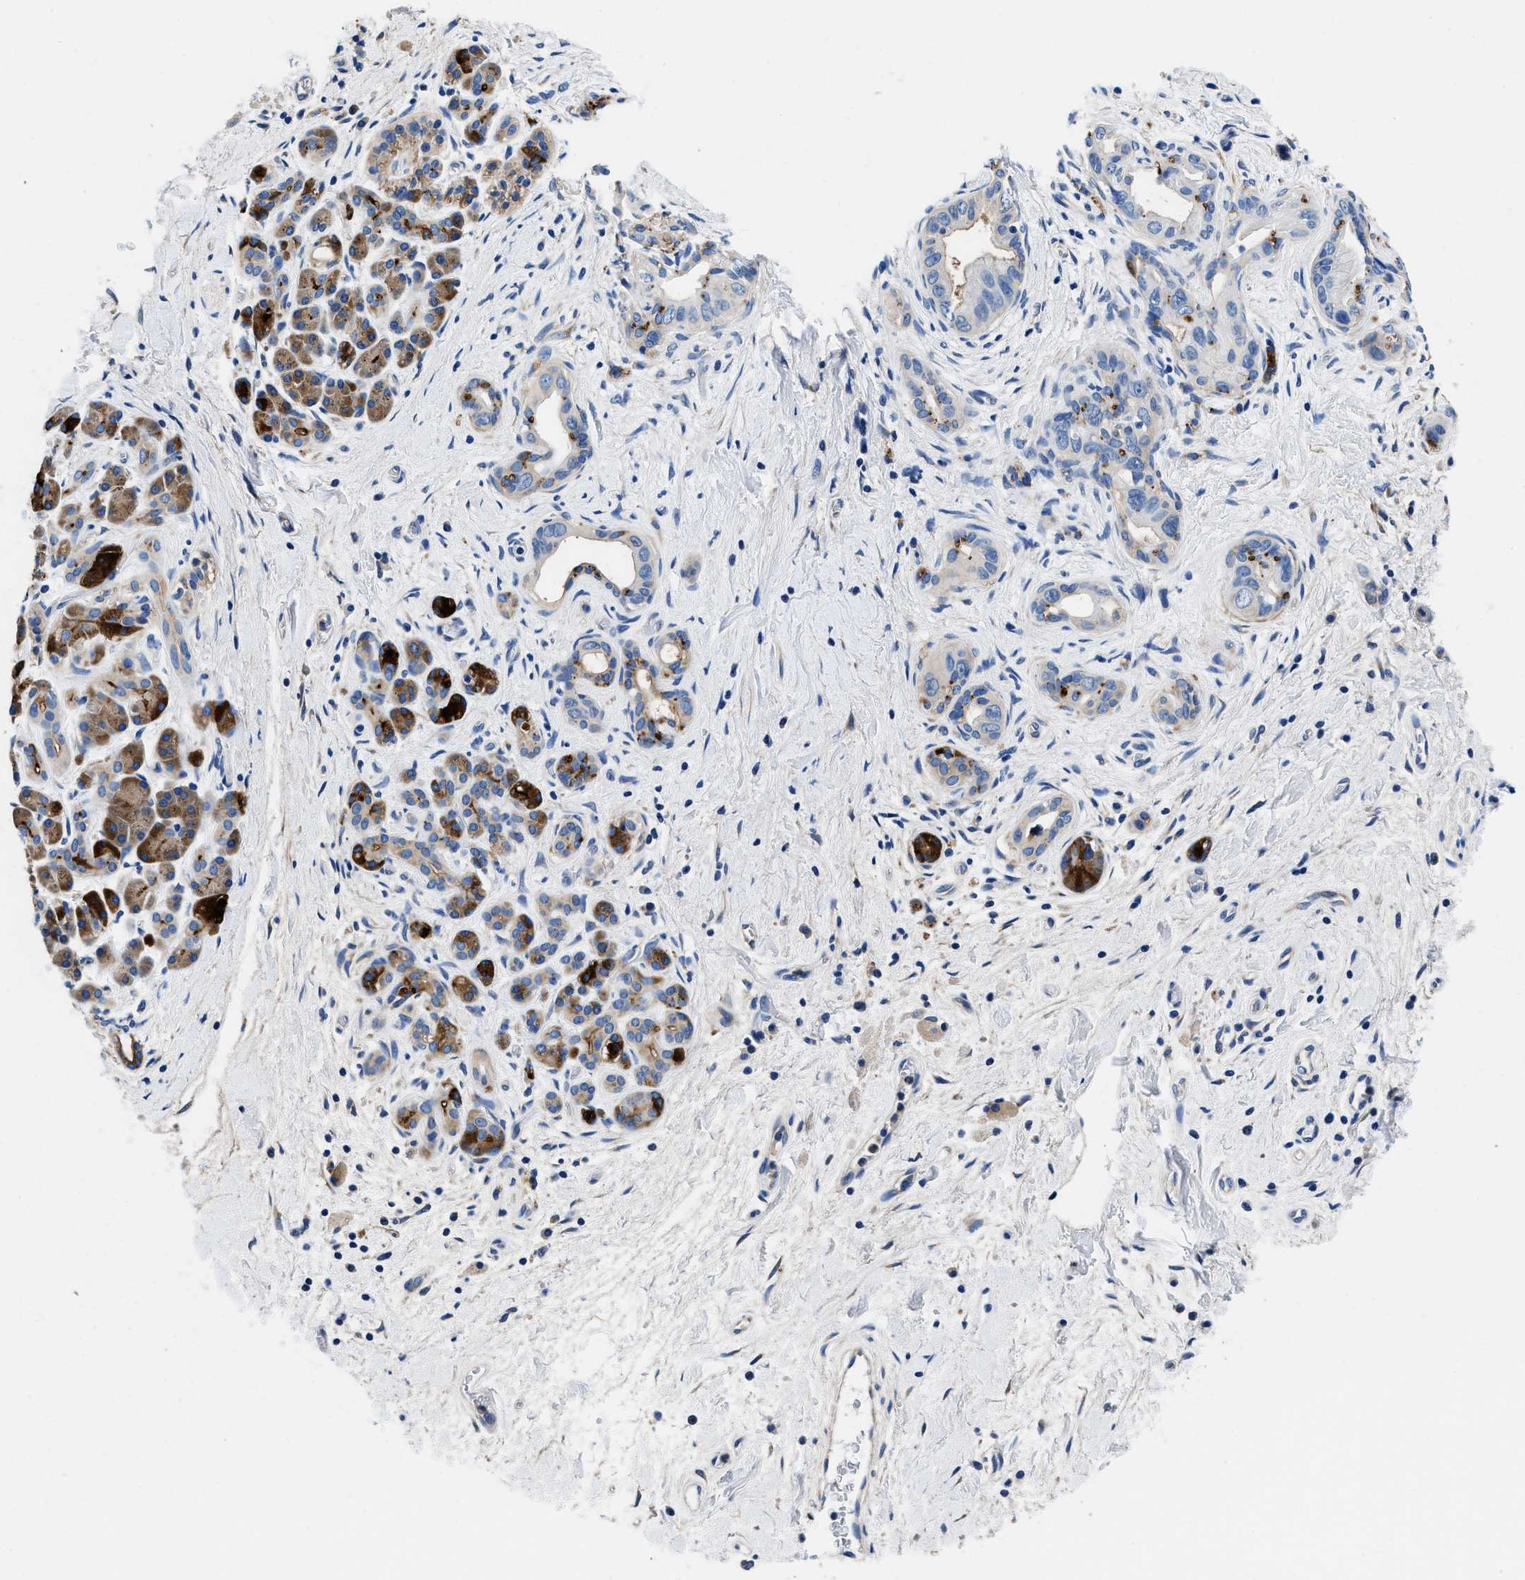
{"staining": {"intensity": "negative", "quantity": "none", "location": "none"}, "tissue": "pancreatic cancer", "cell_type": "Tumor cells", "image_type": "cancer", "snomed": [{"axis": "morphology", "description": "Adenocarcinoma, NOS"}, {"axis": "topography", "description": "Pancreas"}], "caption": "Protein analysis of adenocarcinoma (pancreatic) displays no significant expression in tumor cells.", "gene": "NEU1", "patient": {"sex": "male", "age": 55}}